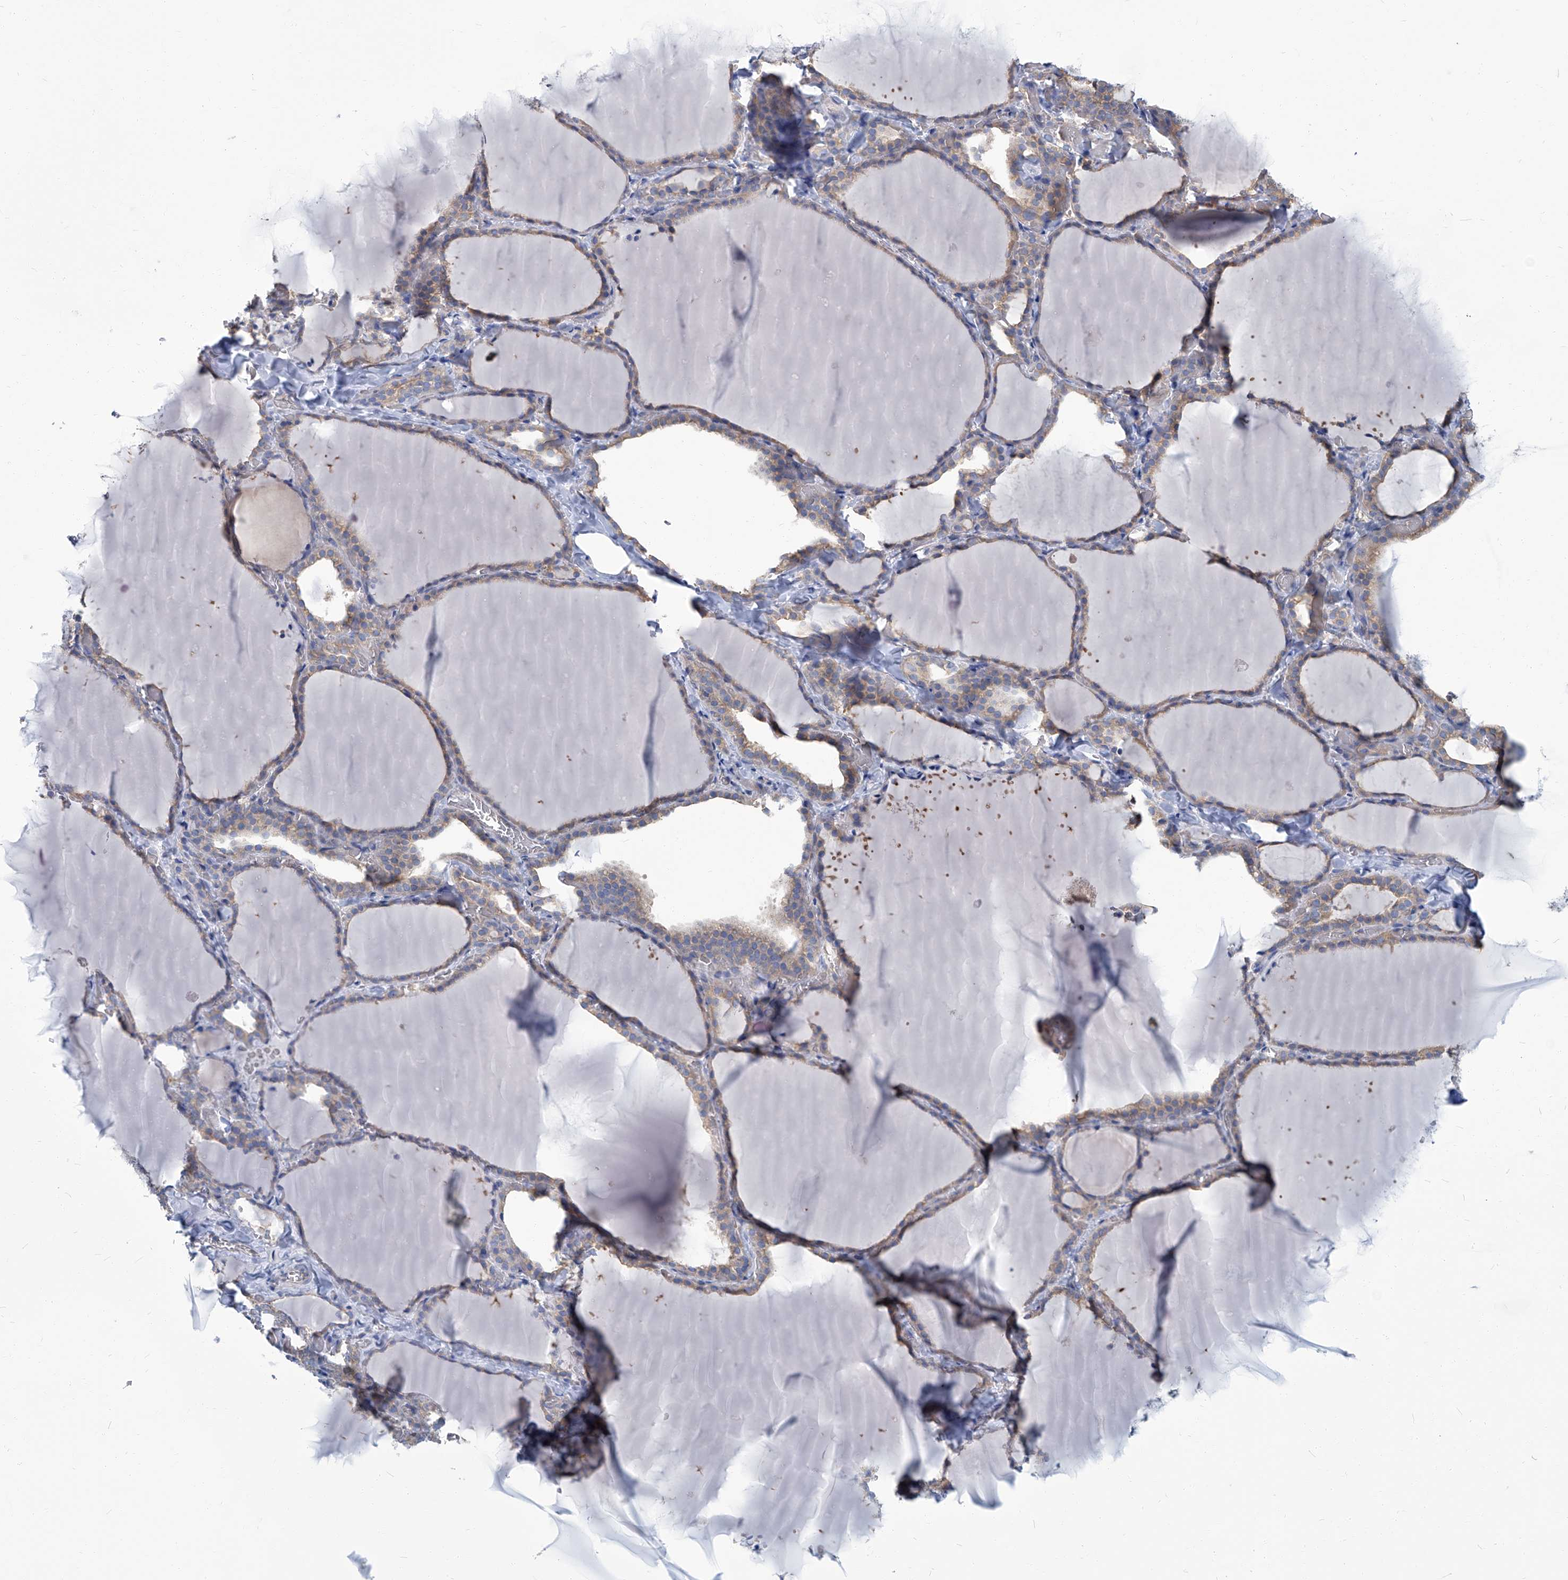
{"staining": {"intensity": "weak", "quantity": "25%-75%", "location": "cytoplasmic/membranous"}, "tissue": "thyroid gland", "cell_type": "Glandular cells", "image_type": "normal", "snomed": [{"axis": "morphology", "description": "Normal tissue, NOS"}, {"axis": "topography", "description": "Thyroid gland"}], "caption": "Protein staining of unremarkable thyroid gland reveals weak cytoplasmic/membranous expression in approximately 25%-75% of glandular cells.", "gene": "PFKL", "patient": {"sex": "female", "age": 22}}